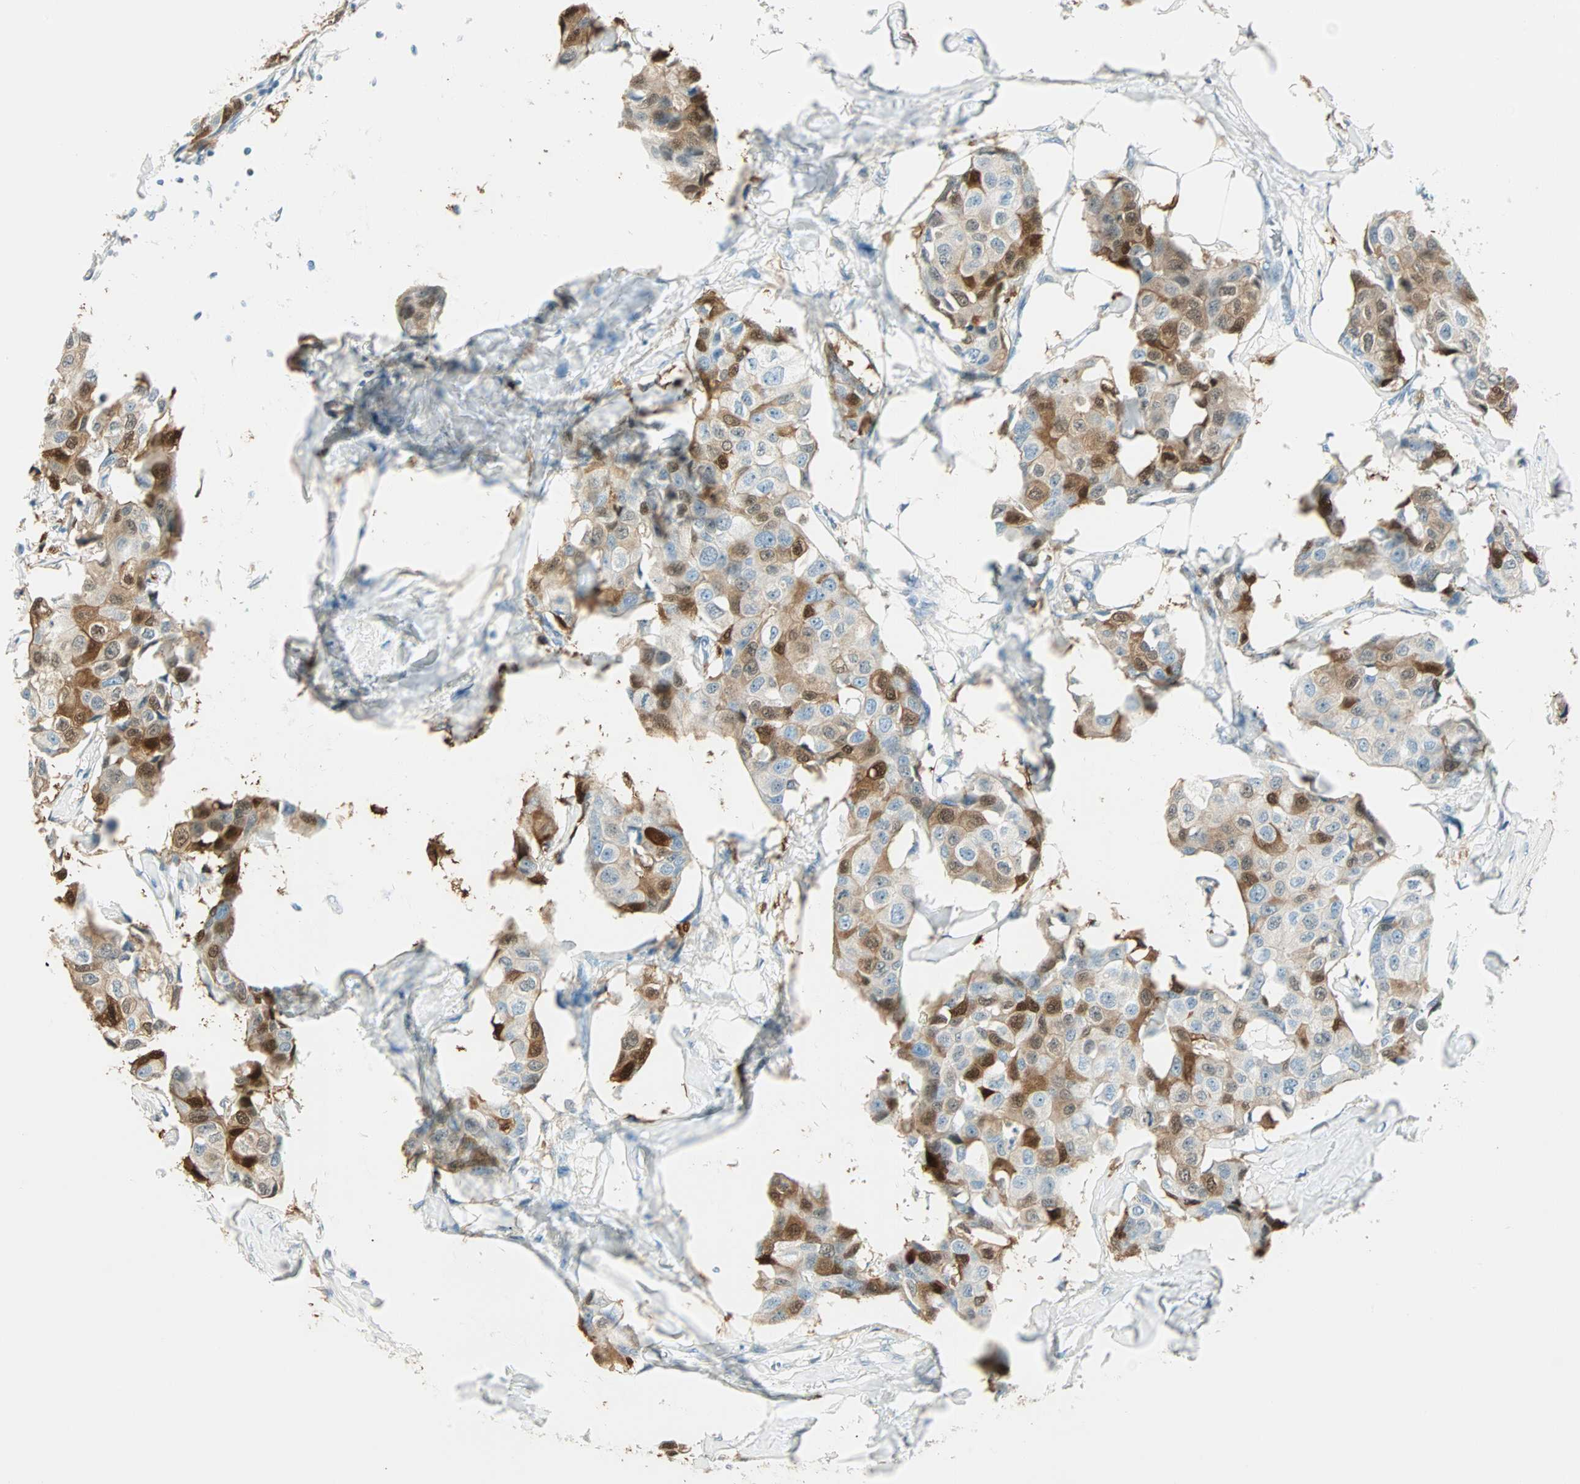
{"staining": {"intensity": "strong", "quantity": "25%-75%", "location": "cytoplasmic/membranous,nuclear"}, "tissue": "breast cancer", "cell_type": "Tumor cells", "image_type": "cancer", "snomed": [{"axis": "morphology", "description": "Duct carcinoma"}, {"axis": "topography", "description": "Breast"}], "caption": "A brown stain labels strong cytoplasmic/membranous and nuclear expression of a protein in human invasive ductal carcinoma (breast) tumor cells.", "gene": "S100A1", "patient": {"sex": "female", "age": 80}}